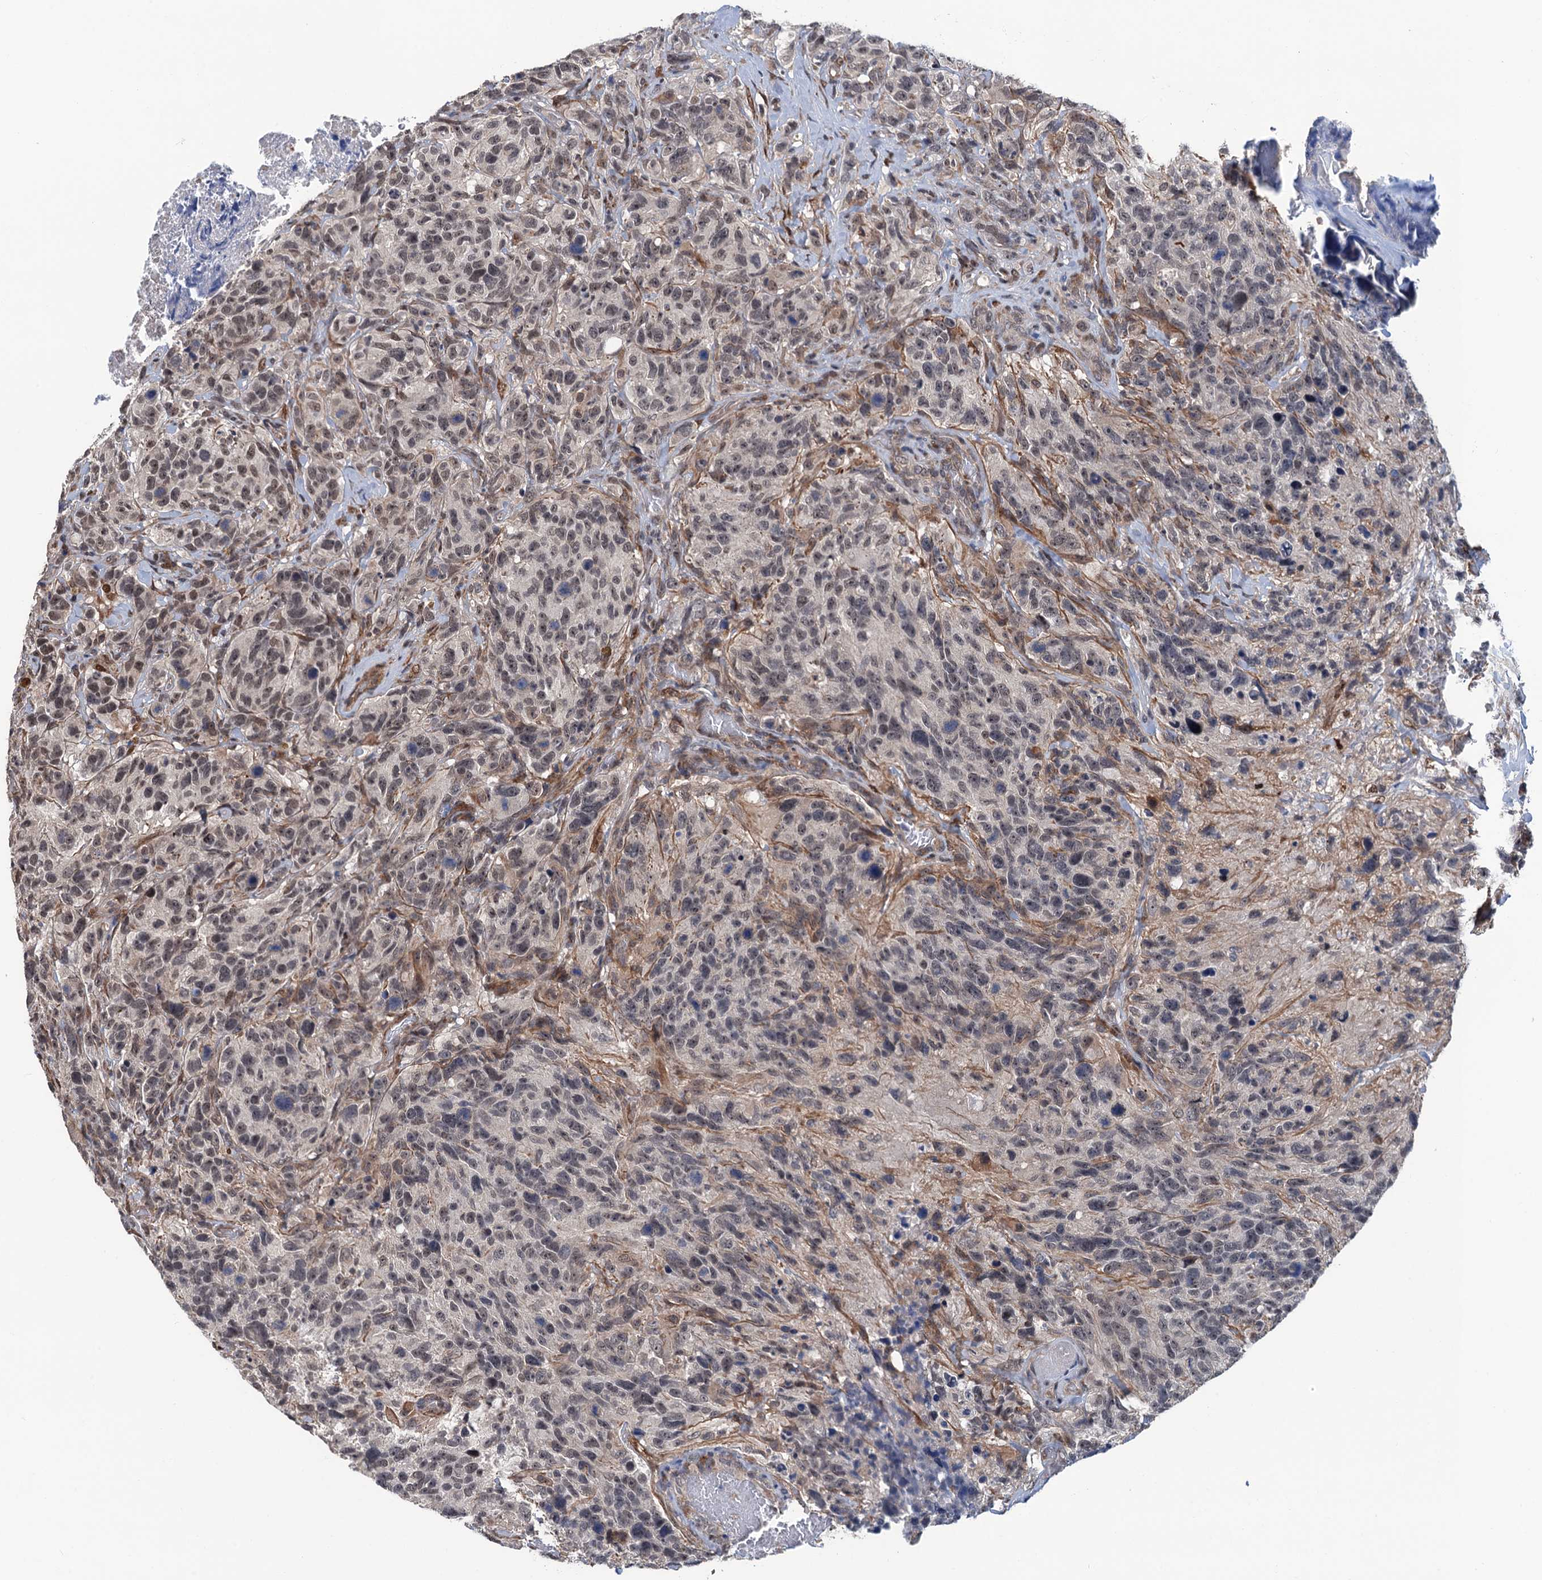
{"staining": {"intensity": "weak", "quantity": "<25%", "location": "nuclear"}, "tissue": "glioma", "cell_type": "Tumor cells", "image_type": "cancer", "snomed": [{"axis": "morphology", "description": "Glioma, malignant, High grade"}, {"axis": "topography", "description": "Brain"}], "caption": "Tumor cells show no significant protein staining in glioma.", "gene": "RASSF4", "patient": {"sex": "male", "age": 69}}